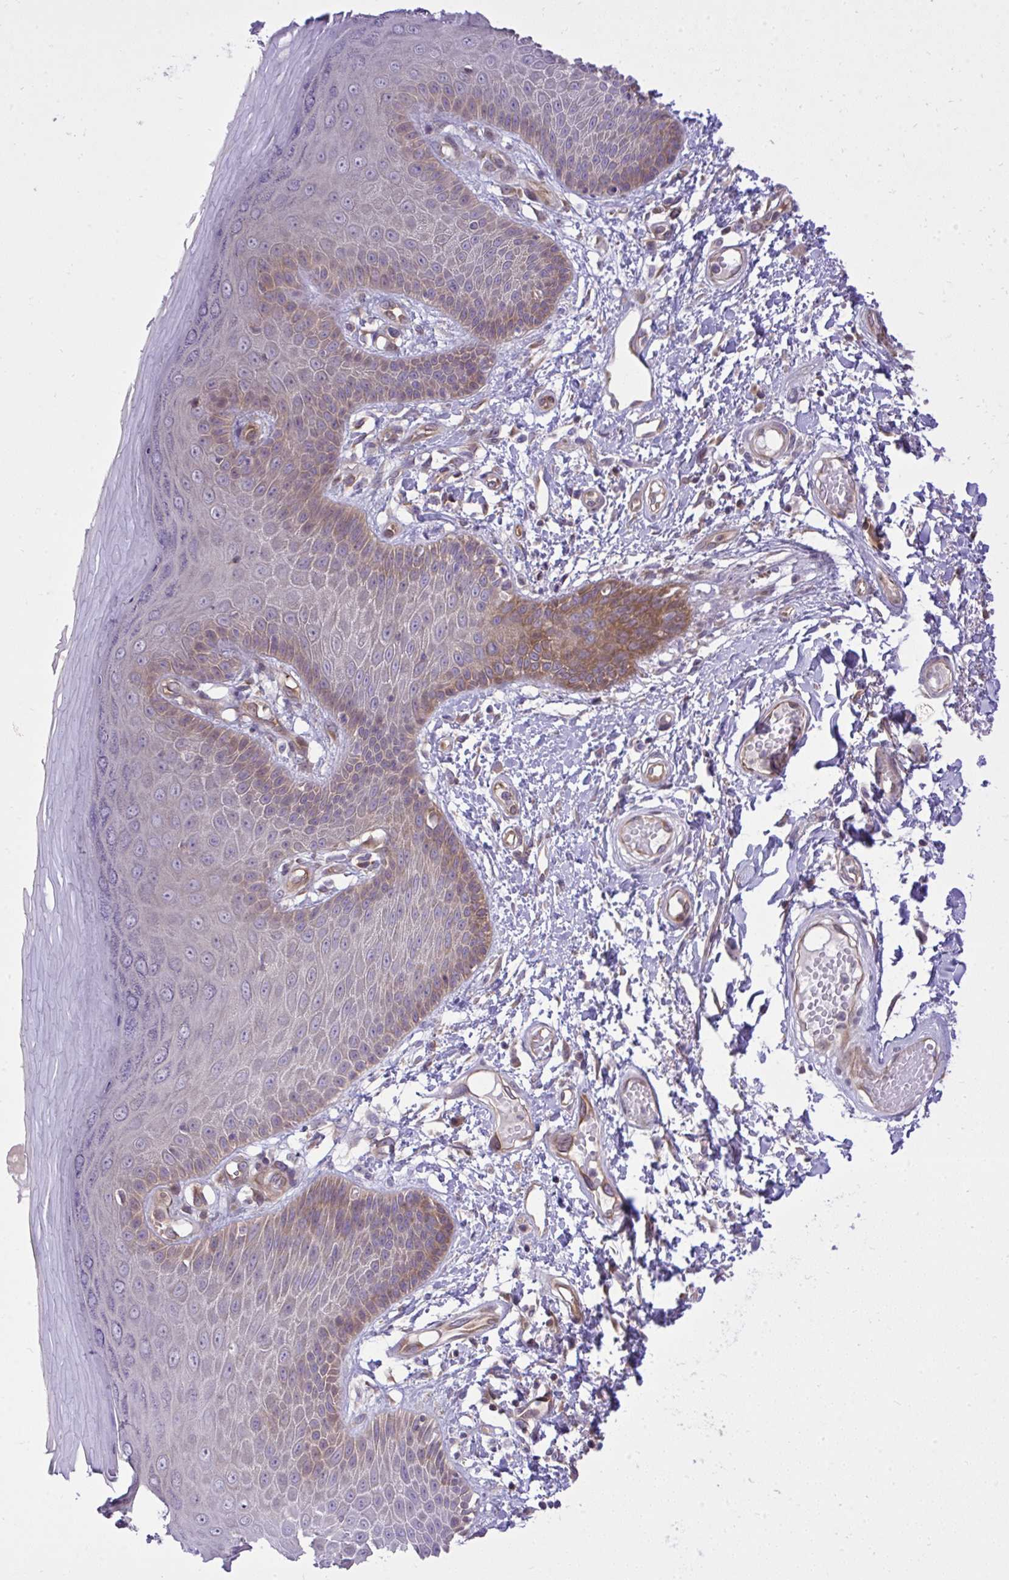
{"staining": {"intensity": "moderate", "quantity": "25%-75%", "location": "cytoplasmic/membranous"}, "tissue": "skin", "cell_type": "Epidermal cells", "image_type": "normal", "snomed": [{"axis": "morphology", "description": "Normal tissue, NOS"}, {"axis": "topography", "description": "Anal"}, {"axis": "topography", "description": "Peripheral nerve tissue"}], "caption": "Skin stained with DAB immunohistochemistry (IHC) demonstrates medium levels of moderate cytoplasmic/membranous positivity in approximately 25%-75% of epidermal cells.", "gene": "PPP5C", "patient": {"sex": "male", "age": 78}}